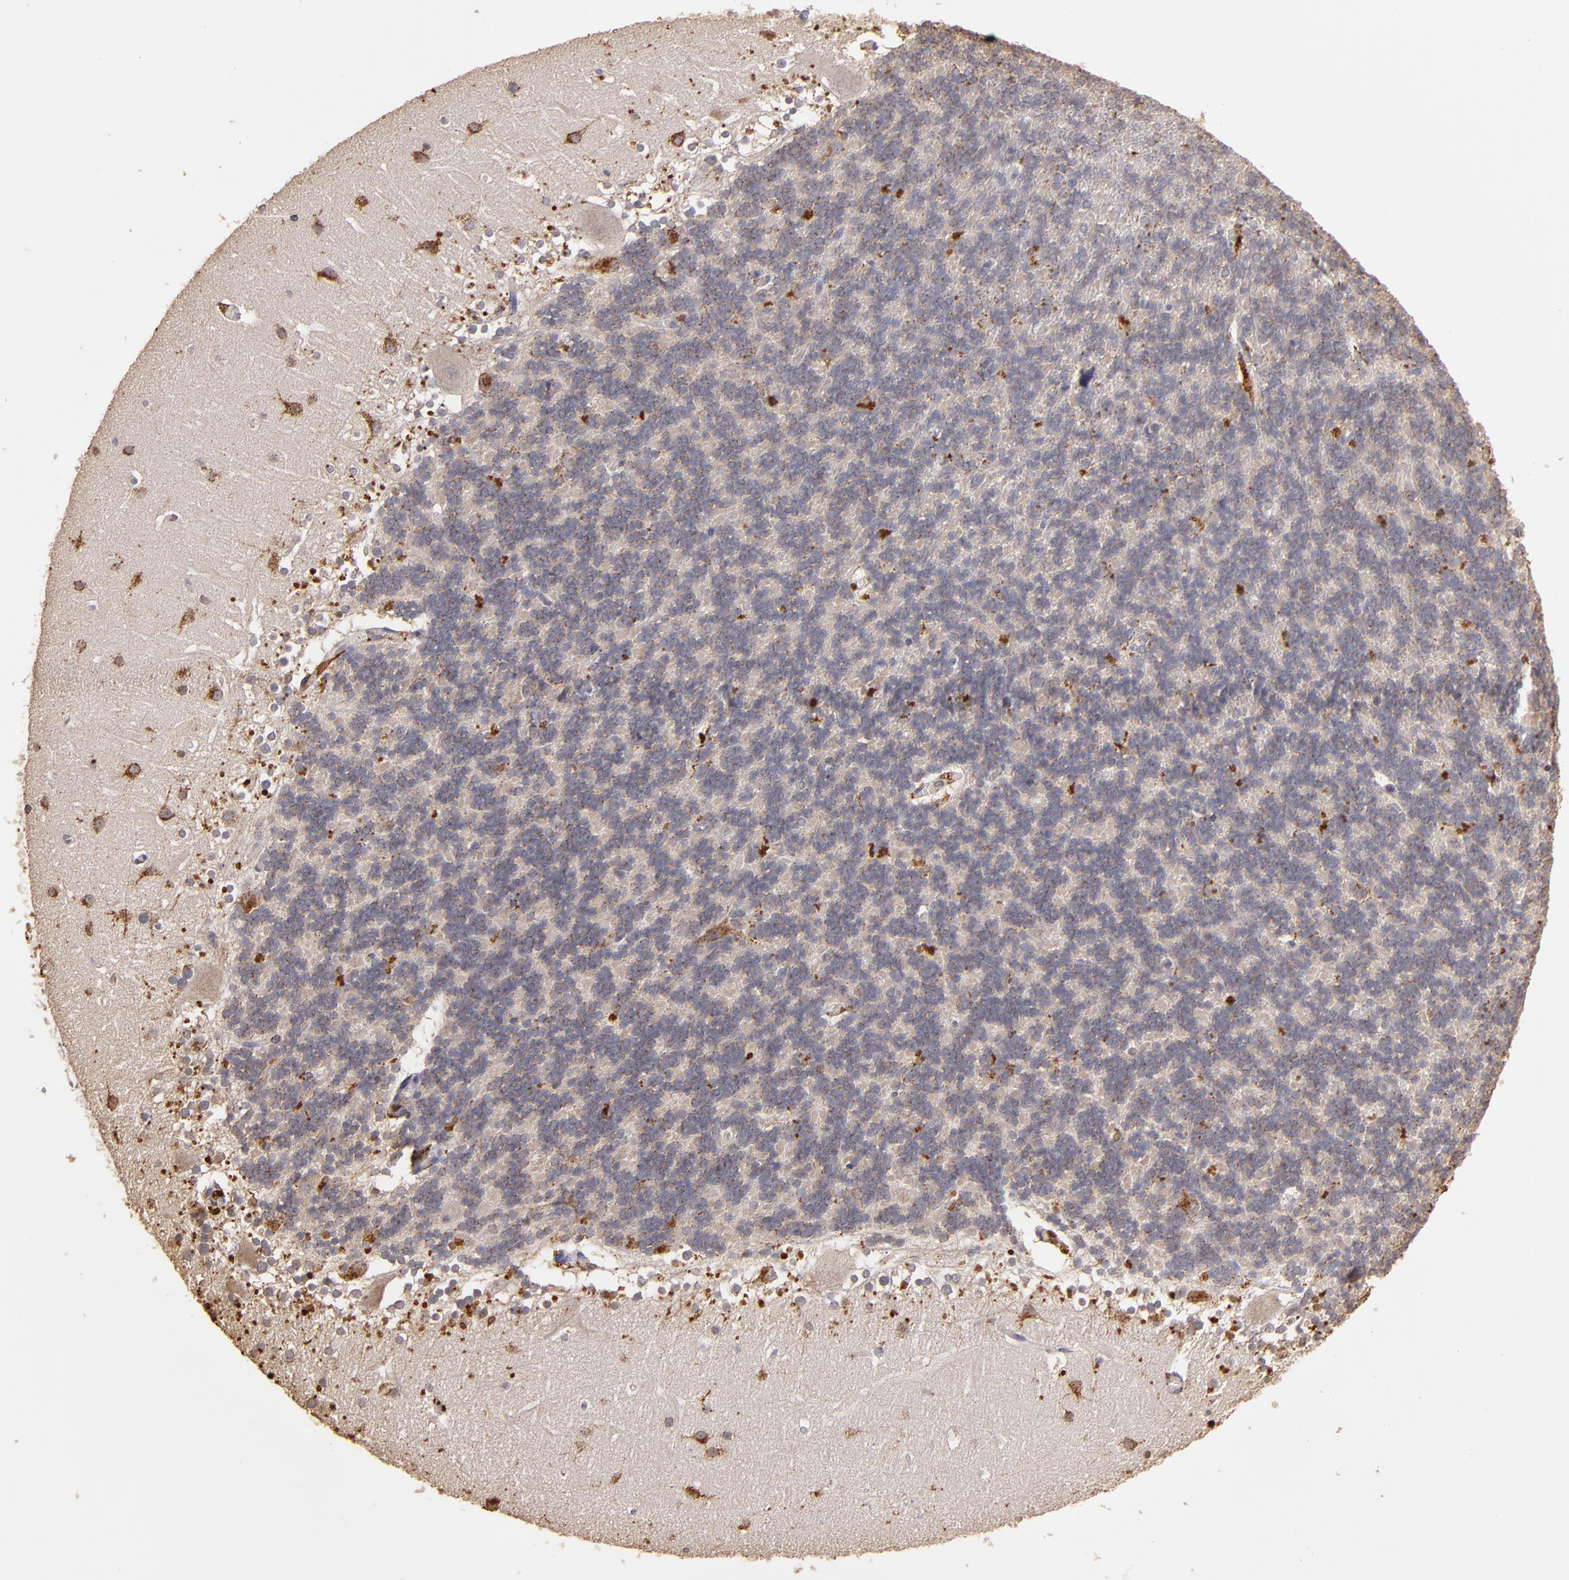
{"staining": {"intensity": "weak", "quantity": ">75%", "location": "cytoplasmic/membranous"}, "tissue": "cerebellum", "cell_type": "Cells in granular layer", "image_type": "normal", "snomed": [{"axis": "morphology", "description": "Normal tissue, NOS"}, {"axis": "topography", "description": "Cerebellum"}], "caption": "Immunohistochemical staining of benign cerebellum demonstrates >75% levels of weak cytoplasmic/membranous protein staining in about >75% of cells in granular layer.", "gene": "TRAF1", "patient": {"sex": "female", "age": 19}}